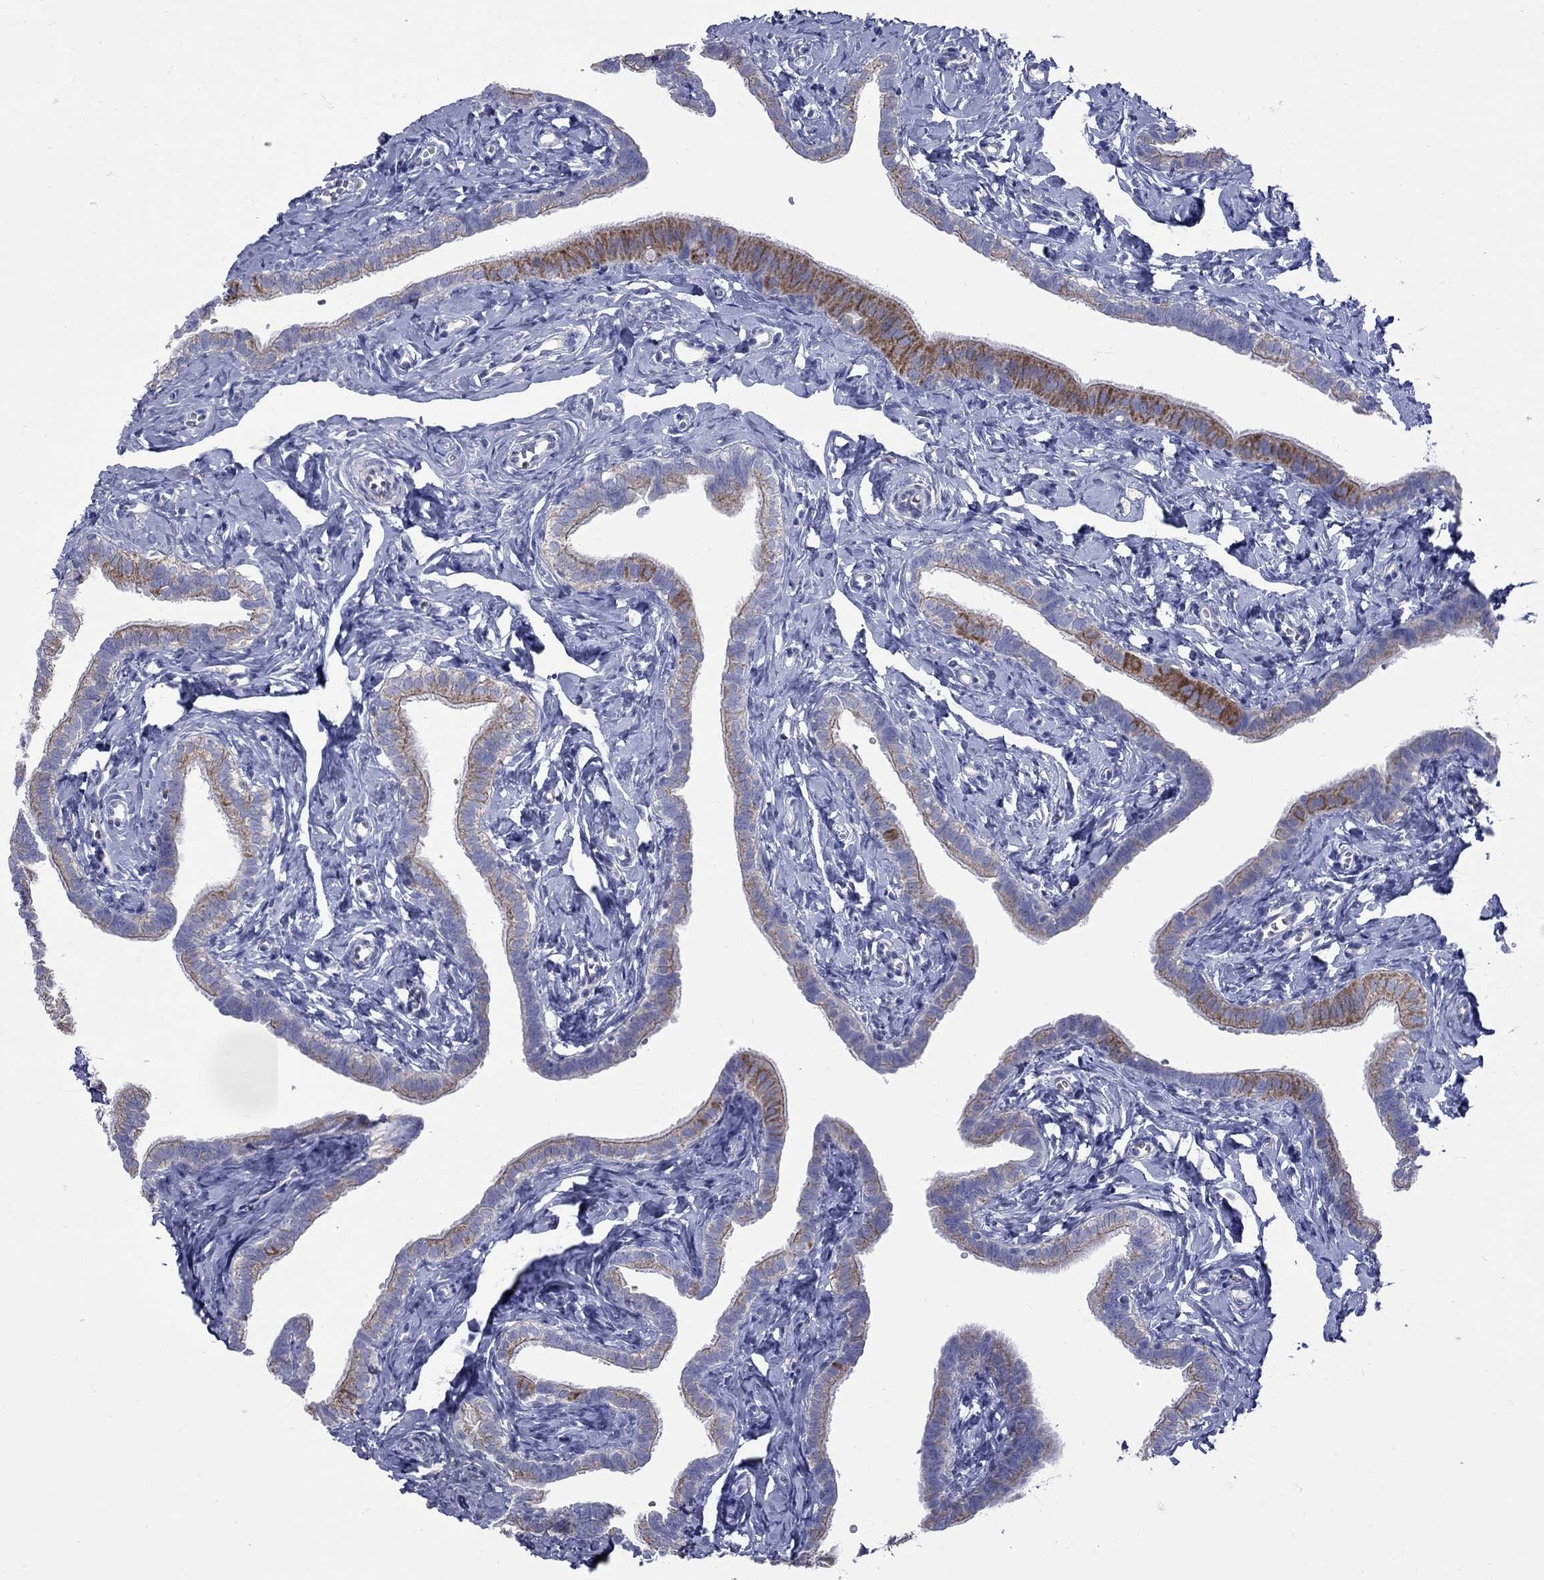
{"staining": {"intensity": "strong", "quantity": "<25%", "location": "cytoplasmic/membranous"}, "tissue": "fallopian tube", "cell_type": "Glandular cells", "image_type": "normal", "snomed": [{"axis": "morphology", "description": "Normal tissue, NOS"}, {"axis": "topography", "description": "Fallopian tube"}], "caption": "The image reveals staining of normal fallopian tube, revealing strong cytoplasmic/membranous protein staining (brown color) within glandular cells.", "gene": "PDZD3", "patient": {"sex": "female", "age": 41}}